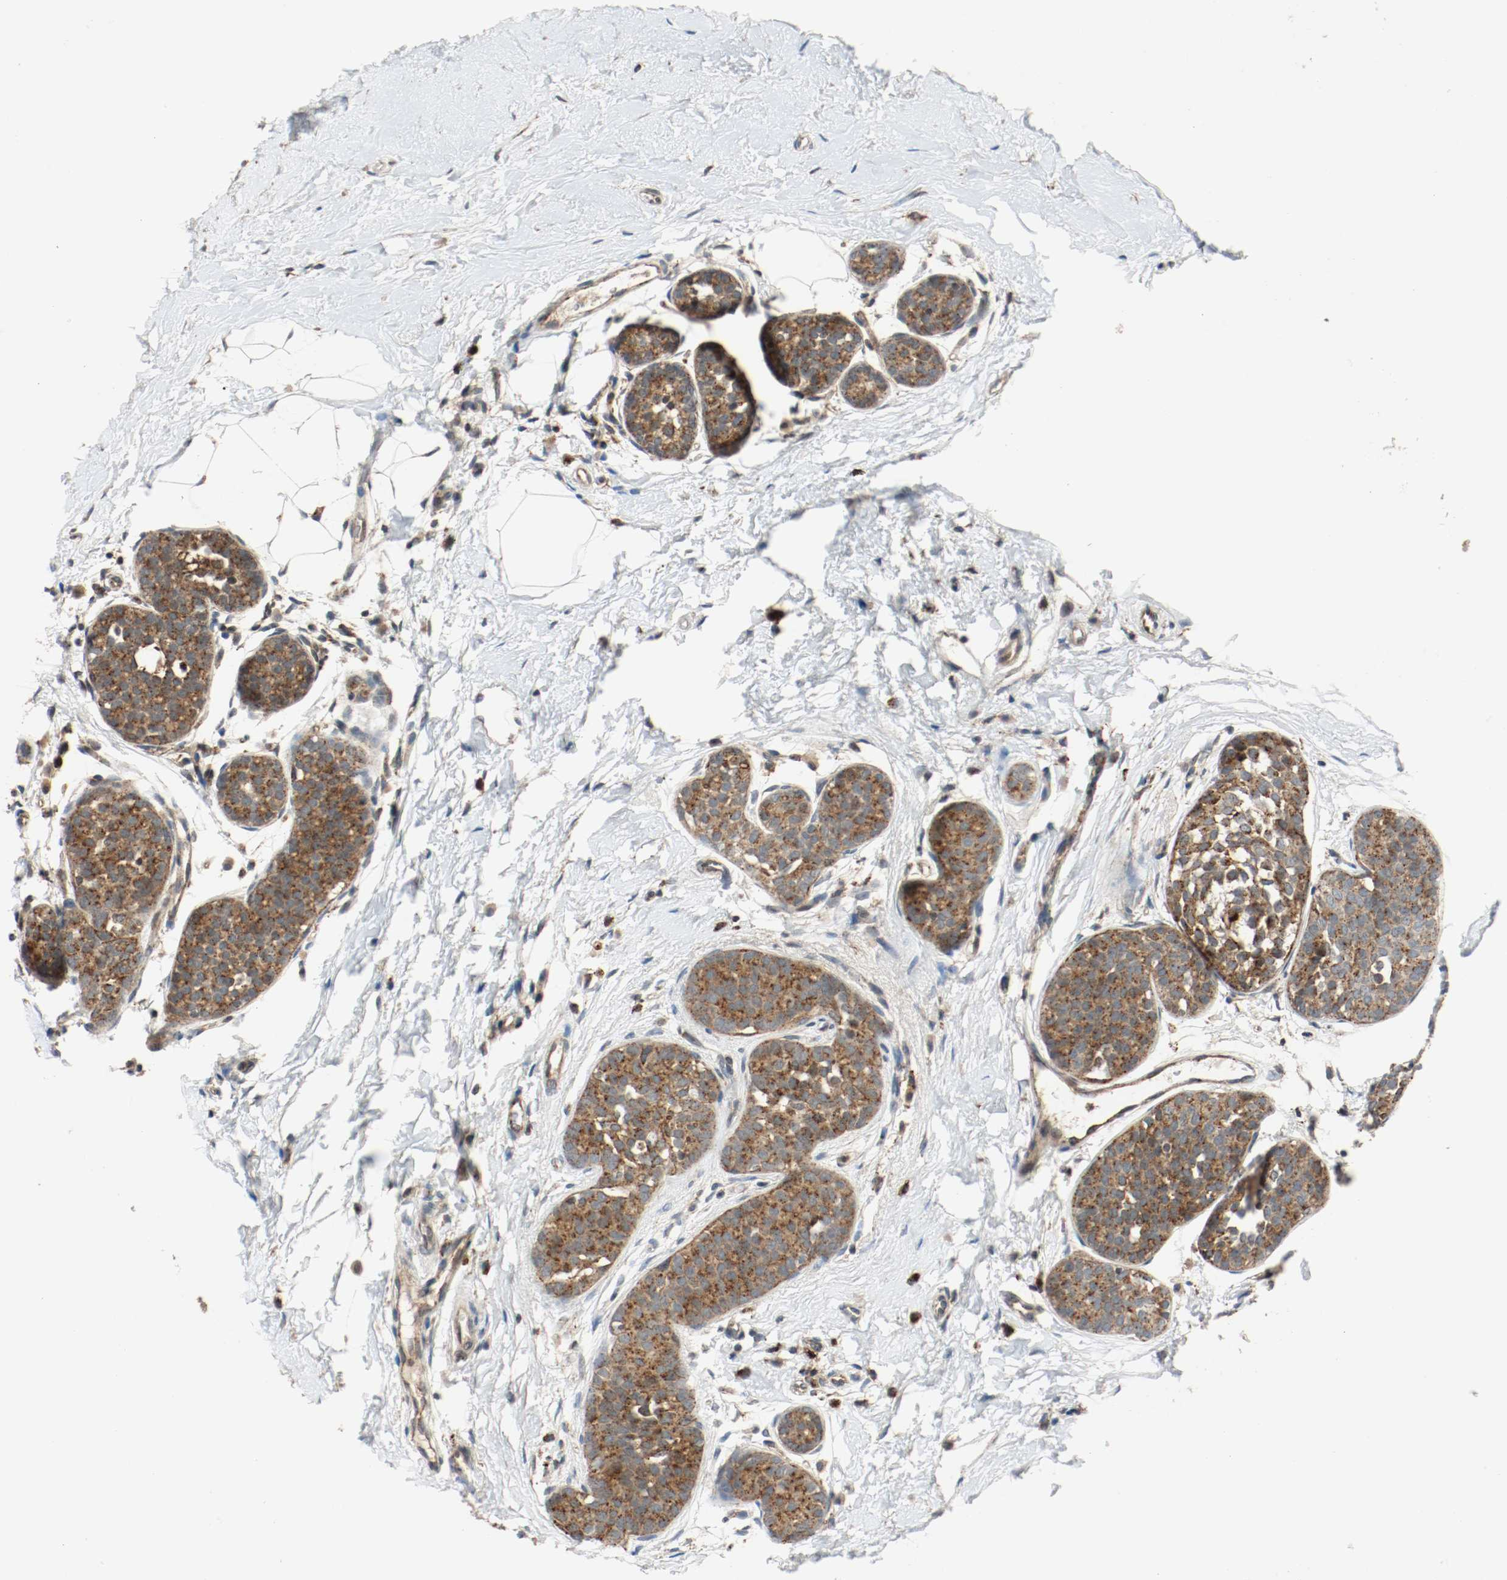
{"staining": {"intensity": "strong", "quantity": ">75%", "location": "cytoplasmic/membranous"}, "tissue": "breast cancer", "cell_type": "Tumor cells", "image_type": "cancer", "snomed": [{"axis": "morphology", "description": "Lobular carcinoma, in situ"}, {"axis": "morphology", "description": "Lobular carcinoma"}, {"axis": "topography", "description": "Breast"}], "caption": "Immunohistochemistry (IHC) of human lobular carcinoma in situ (breast) demonstrates high levels of strong cytoplasmic/membranous positivity in about >75% of tumor cells.", "gene": "LAMP2", "patient": {"sex": "female", "age": 41}}